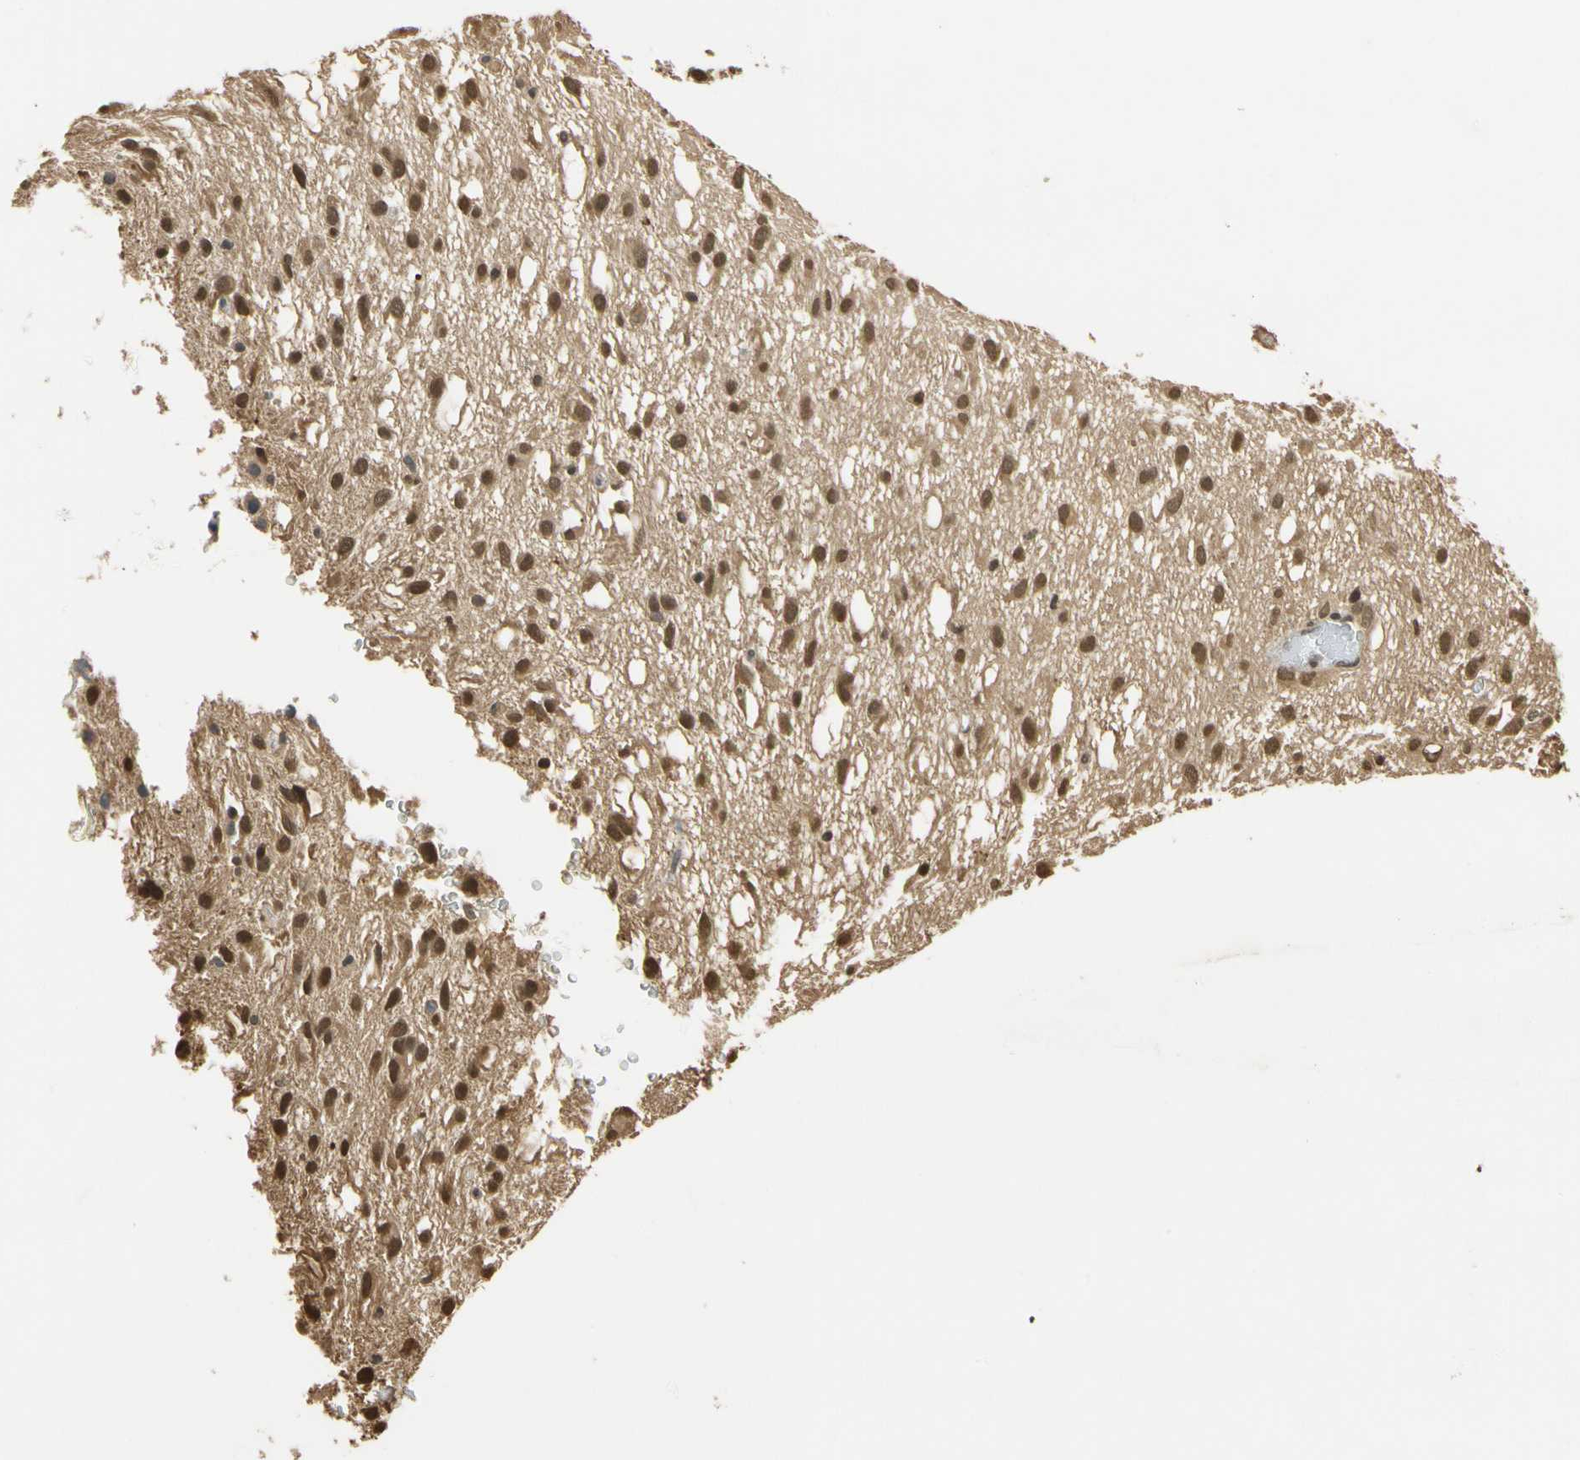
{"staining": {"intensity": "moderate", "quantity": ">75%", "location": "cytoplasmic/membranous,nuclear"}, "tissue": "glioma", "cell_type": "Tumor cells", "image_type": "cancer", "snomed": [{"axis": "morphology", "description": "Glioma, malignant, Low grade"}, {"axis": "topography", "description": "Brain"}], "caption": "Malignant low-grade glioma stained for a protein demonstrates moderate cytoplasmic/membranous and nuclear positivity in tumor cells.", "gene": "SOD1", "patient": {"sex": "male", "age": 77}}